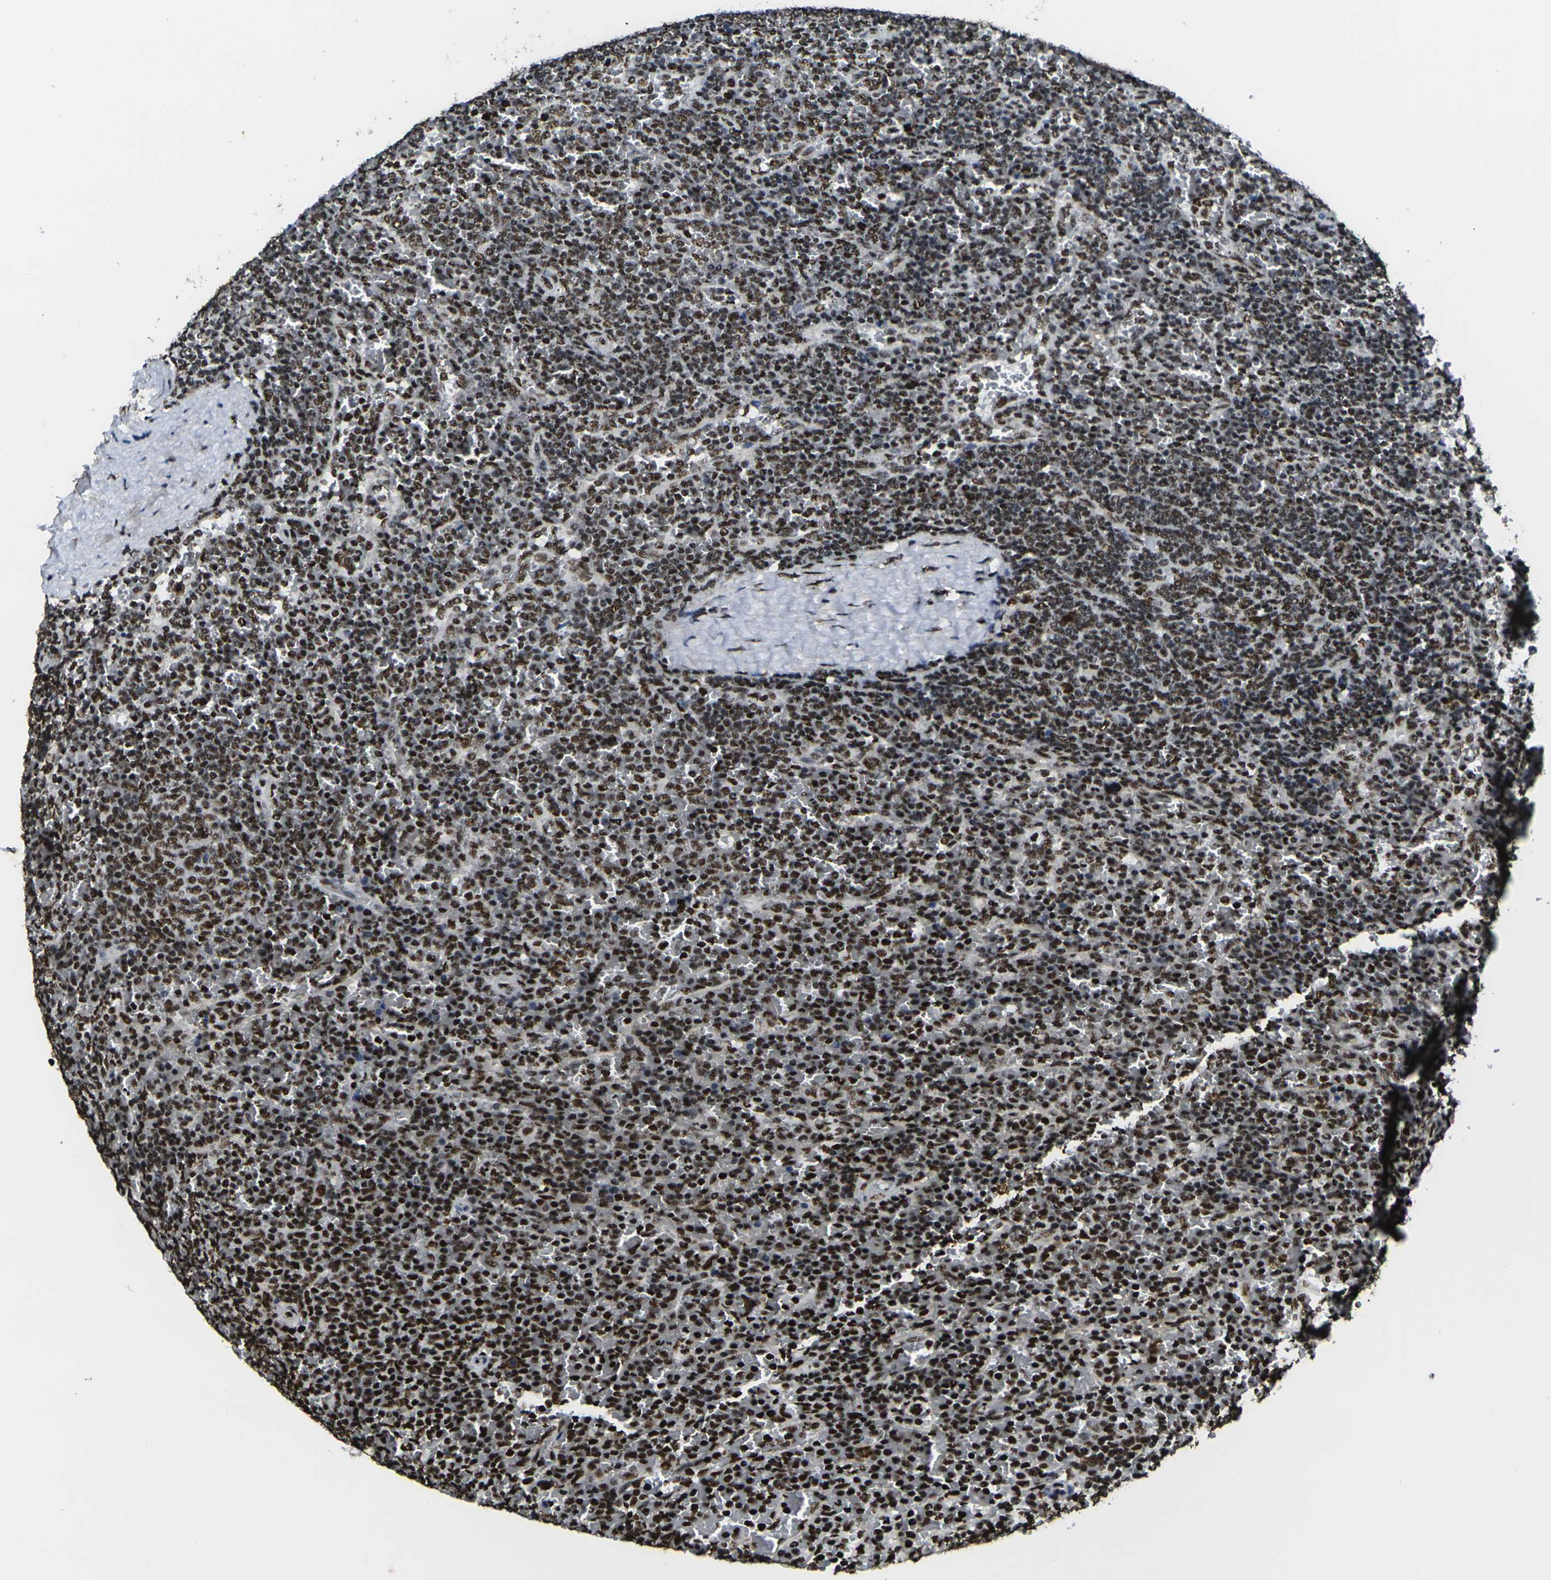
{"staining": {"intensity": "strong", "quantity": ">75%", "location": "nuclear"}, "tissue": "lymphoma", "cell_type": "Tumor cells", "image_type": "cancer", "snomed": [{"axis": "morphology", "description": "Malignant lymphoma, non-Hodgkin's type, Low grade"}, {"axis": "topography", "description": "Spleen"}], "caption": "Human low-grade malignant lymphoma, non-Hodgkin's type stained with a protein marker shows strong staining in tumor cells.", "gene": "SMARCC1", "patient": {"sex": "female", "age": 77}}